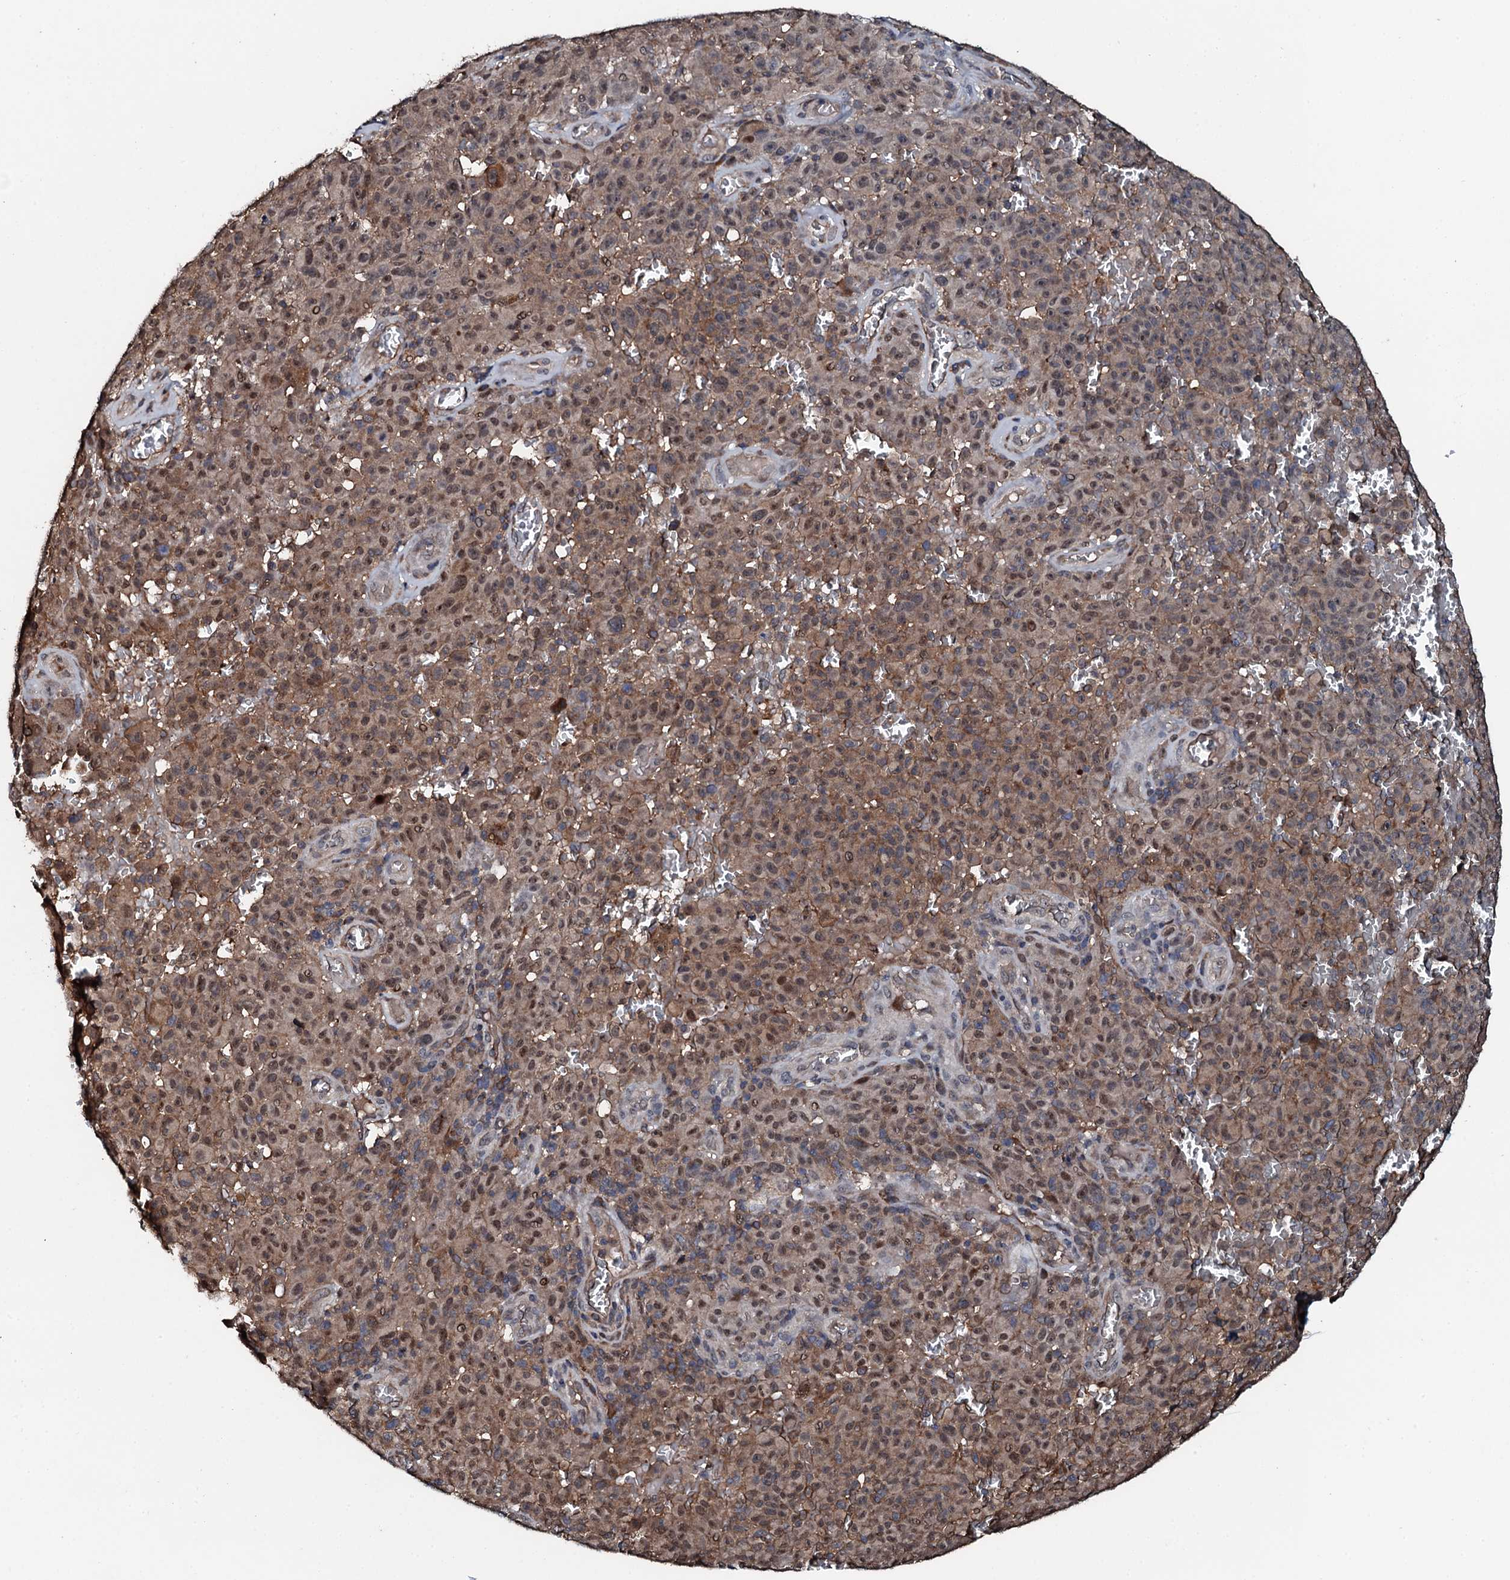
{"staining": {"intensity": "moderate", "quantity": ">75%", "location": "cytoplasmic/membranous,nuclear"}, "tissue": "melanoma", "cell_type": "Tumor cells", "image_type": "cancer", "snomed": [{"axis": "morphology", "description": "Malignant melanoma, NOS"}, {"axis": "topography", "description": "Skin"}], "caption": "Immunohistochemistry (IHC) (DAB (3,3'-diaminobenzidine)) staining of human malignant melanoma shows moderate cytoplasmic/membranous and nuclear protein staining in about >75% of tumor cells.", "gene": "FLYWCH1", "patient": {"sex": "female", "age": 82}}